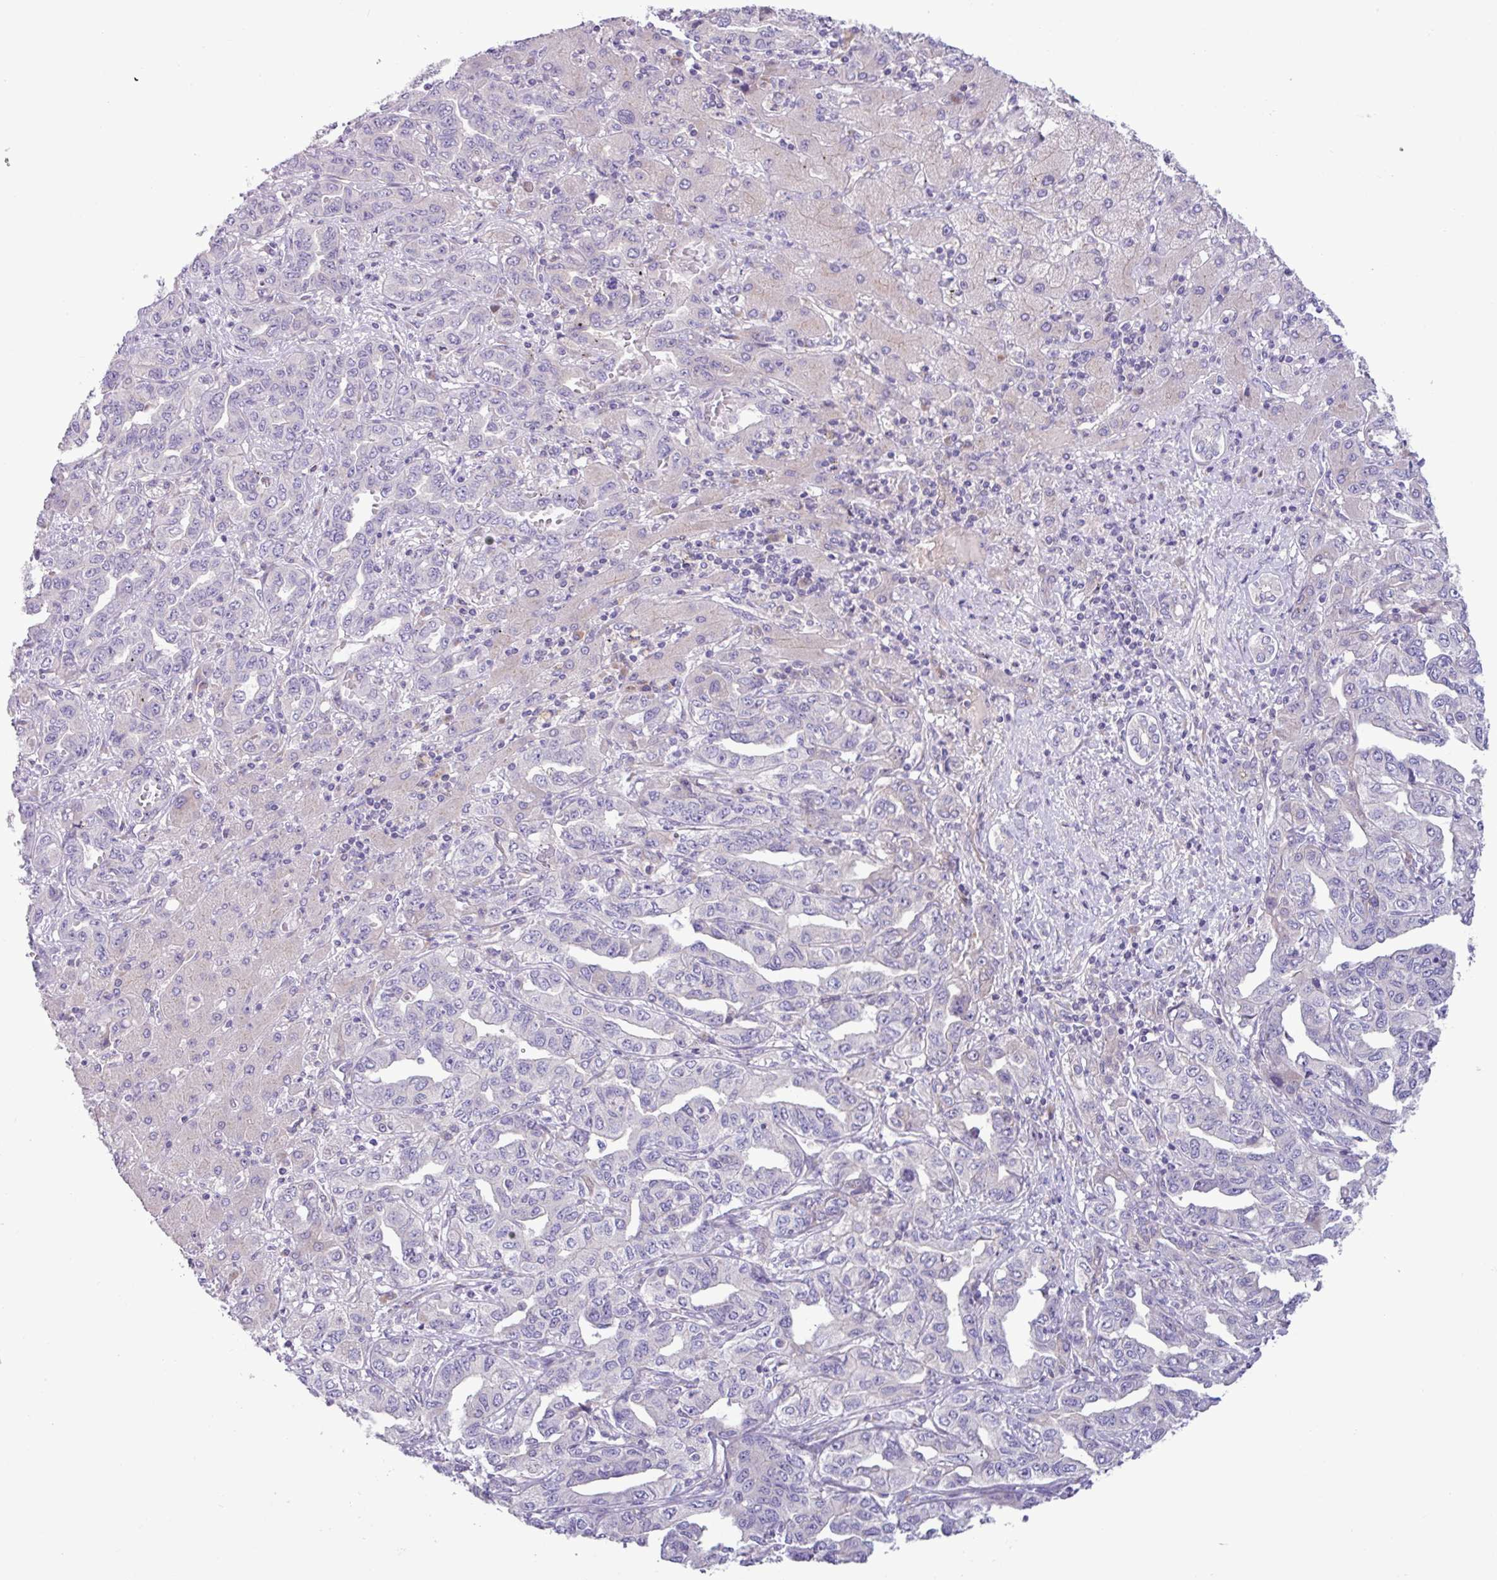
{"staining": {"intensity": "negative", "quantity": "none", "location": "none"}, "tissue": "liver cancer", "cell_type": "Tumor cells", "image_type": "cancer", "snomed": [{"axis": "morphology", "description": "Cholangiocarcinoma"}, {"axis": "topography", "description": "Liver"}], "caption": "This image is of liver cancer stained with immunohistochemistry (IHC) to label a protein in brown with the nuclei are counter-stained blue. There is no expression in tumor cells. (Immunohistochemistry, brightfield microscopy, high magnification).", "gene": "STIMATE", "patient": {"sex": "male", "age": 59}}